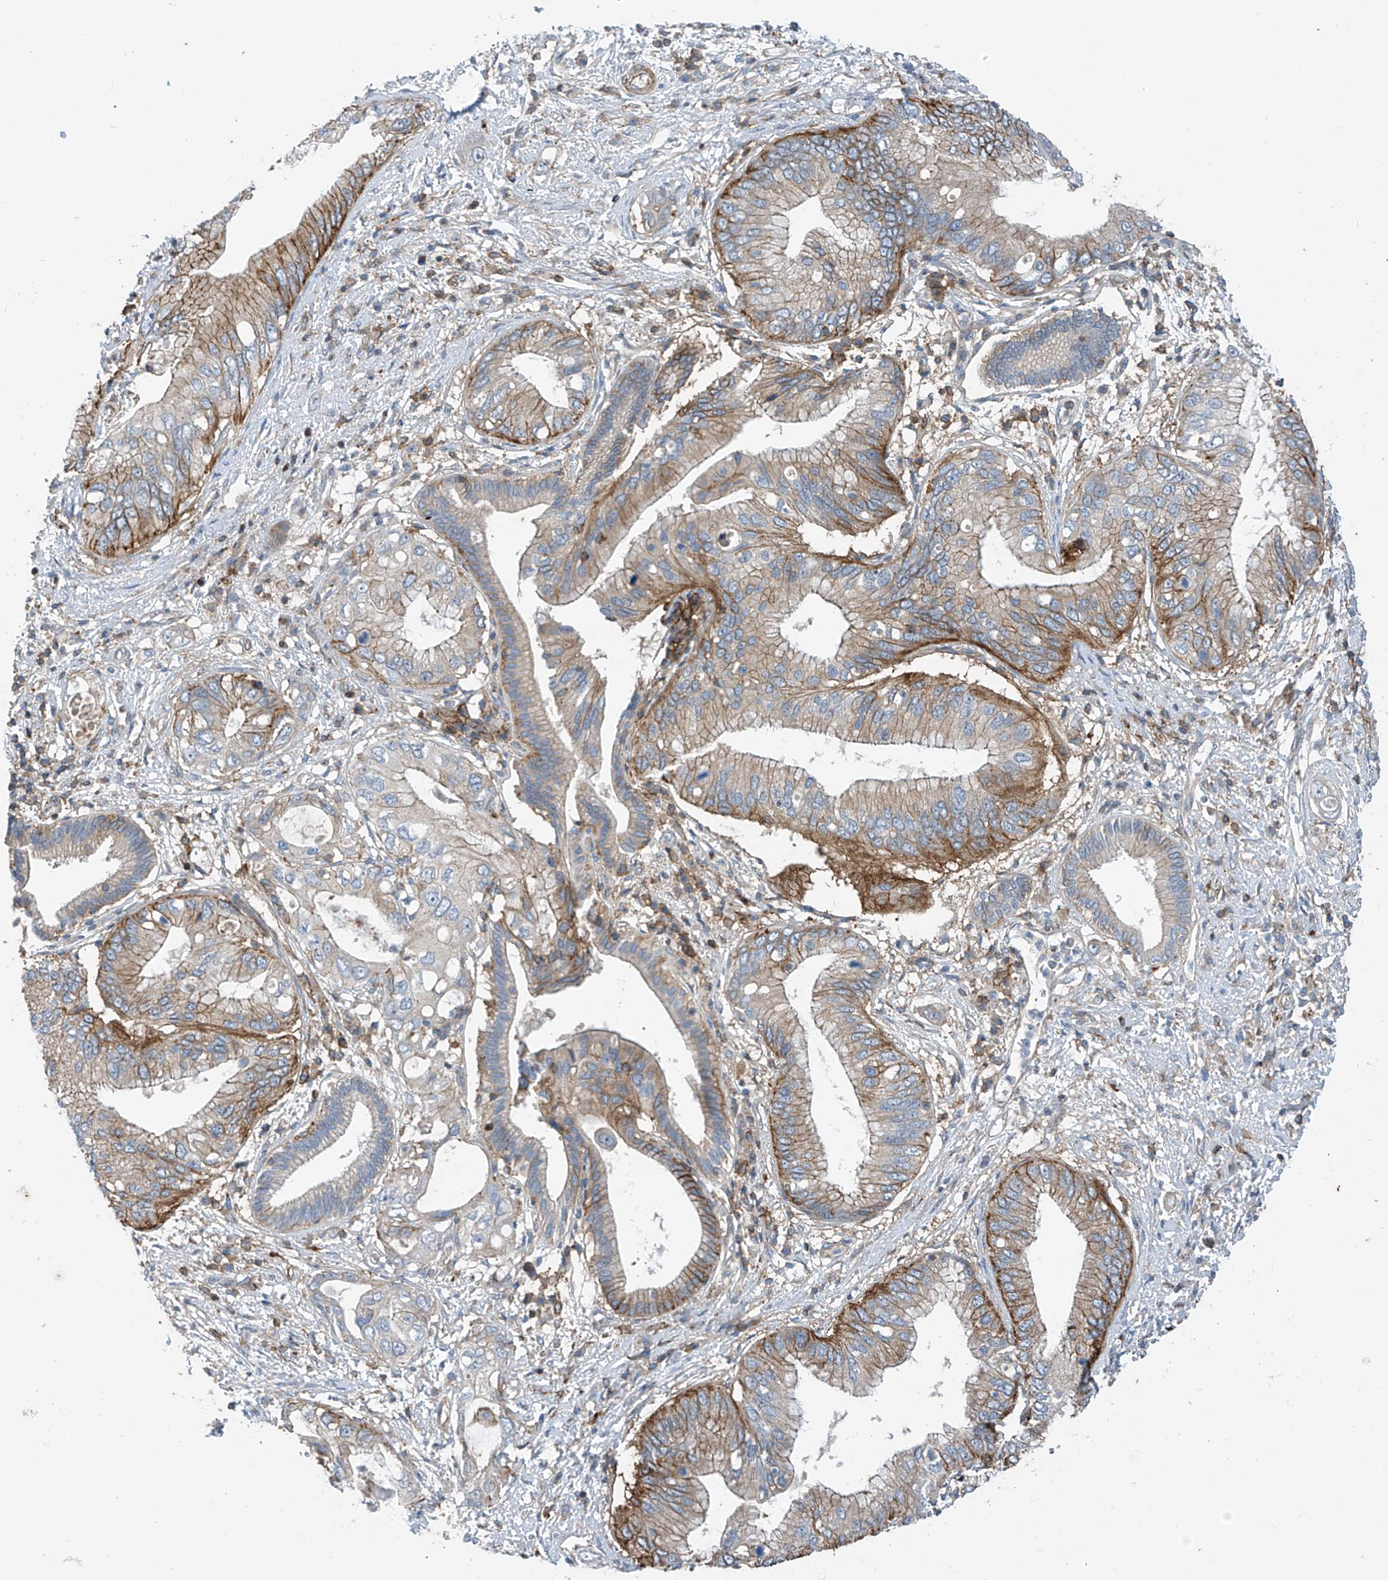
{"staining": {"intensity": "moderate", "quantity": "25%-75%", "location": "cytoplasmic/membranous"}, "tissue": "pancreatic cancer", "cell_type": "Tumor cells", "image_type": "cancer", "snomed": [{"axis": "morphology", "description": "Inflammation, NOS"}, {"axis": "morphology", "description": "Adenocarcinoma, NOS"}, {"axis": "topography", "description": "Pancreas"}], "caption": "High-magnification brightfield microscopy of pancreatic adenocarcinoma stained with DAB (3,3'-diaminobenzidine) (brown) and counterstained with hematoxylin (blue). tumor cells exhibit moderate cytoplasmic/membranous expression is present in approximately25%-75% of cells. Using DAB (3,3'-diaminobenzidine) (brown) and hematoxylin (blue) stains, captured at high magnification using brightfield microscopy.", "gene": "SLC1A5", "patient": {"sex": "female", "age": 56}}